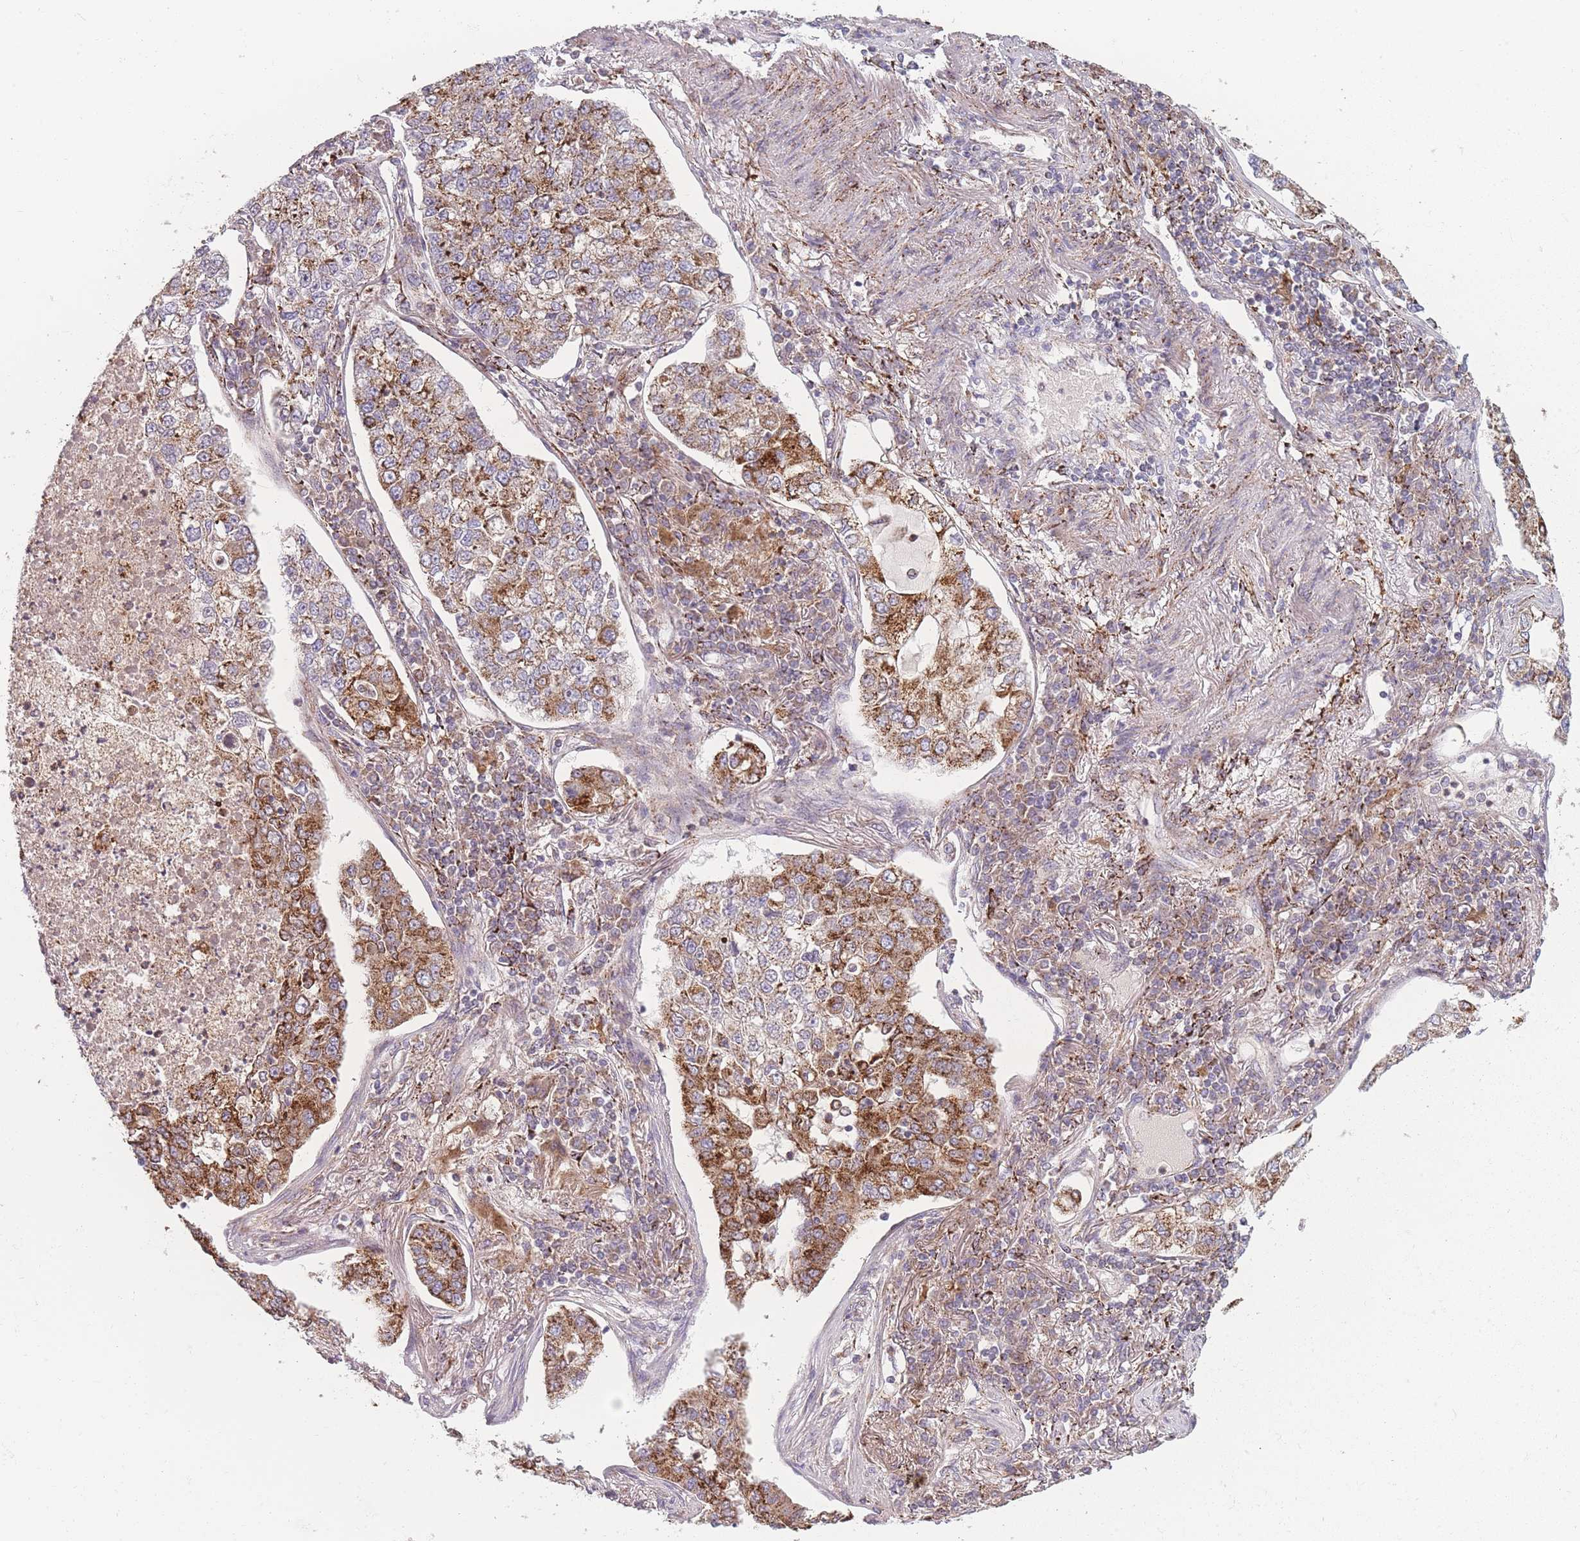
{"staining": {"intensity": "moderate", "quantity": ">75%", "location": "cytoplasmic/membranous"}, "tissue": "lung cancer", "cell_type": "Tumor cells", "image_type": "cancer", "snomed": [{"axis": "morphology", "description": "Adenocarcinoma, NOS"}, {"axis": "topography", "description": "Lung"}], "caption": "Lung adenocarcinoma stained with a protein marker exhibits moderate staining in tumor cells.", "gene": "PEX11B", "patient": {"sex": "male", "age": 49}}